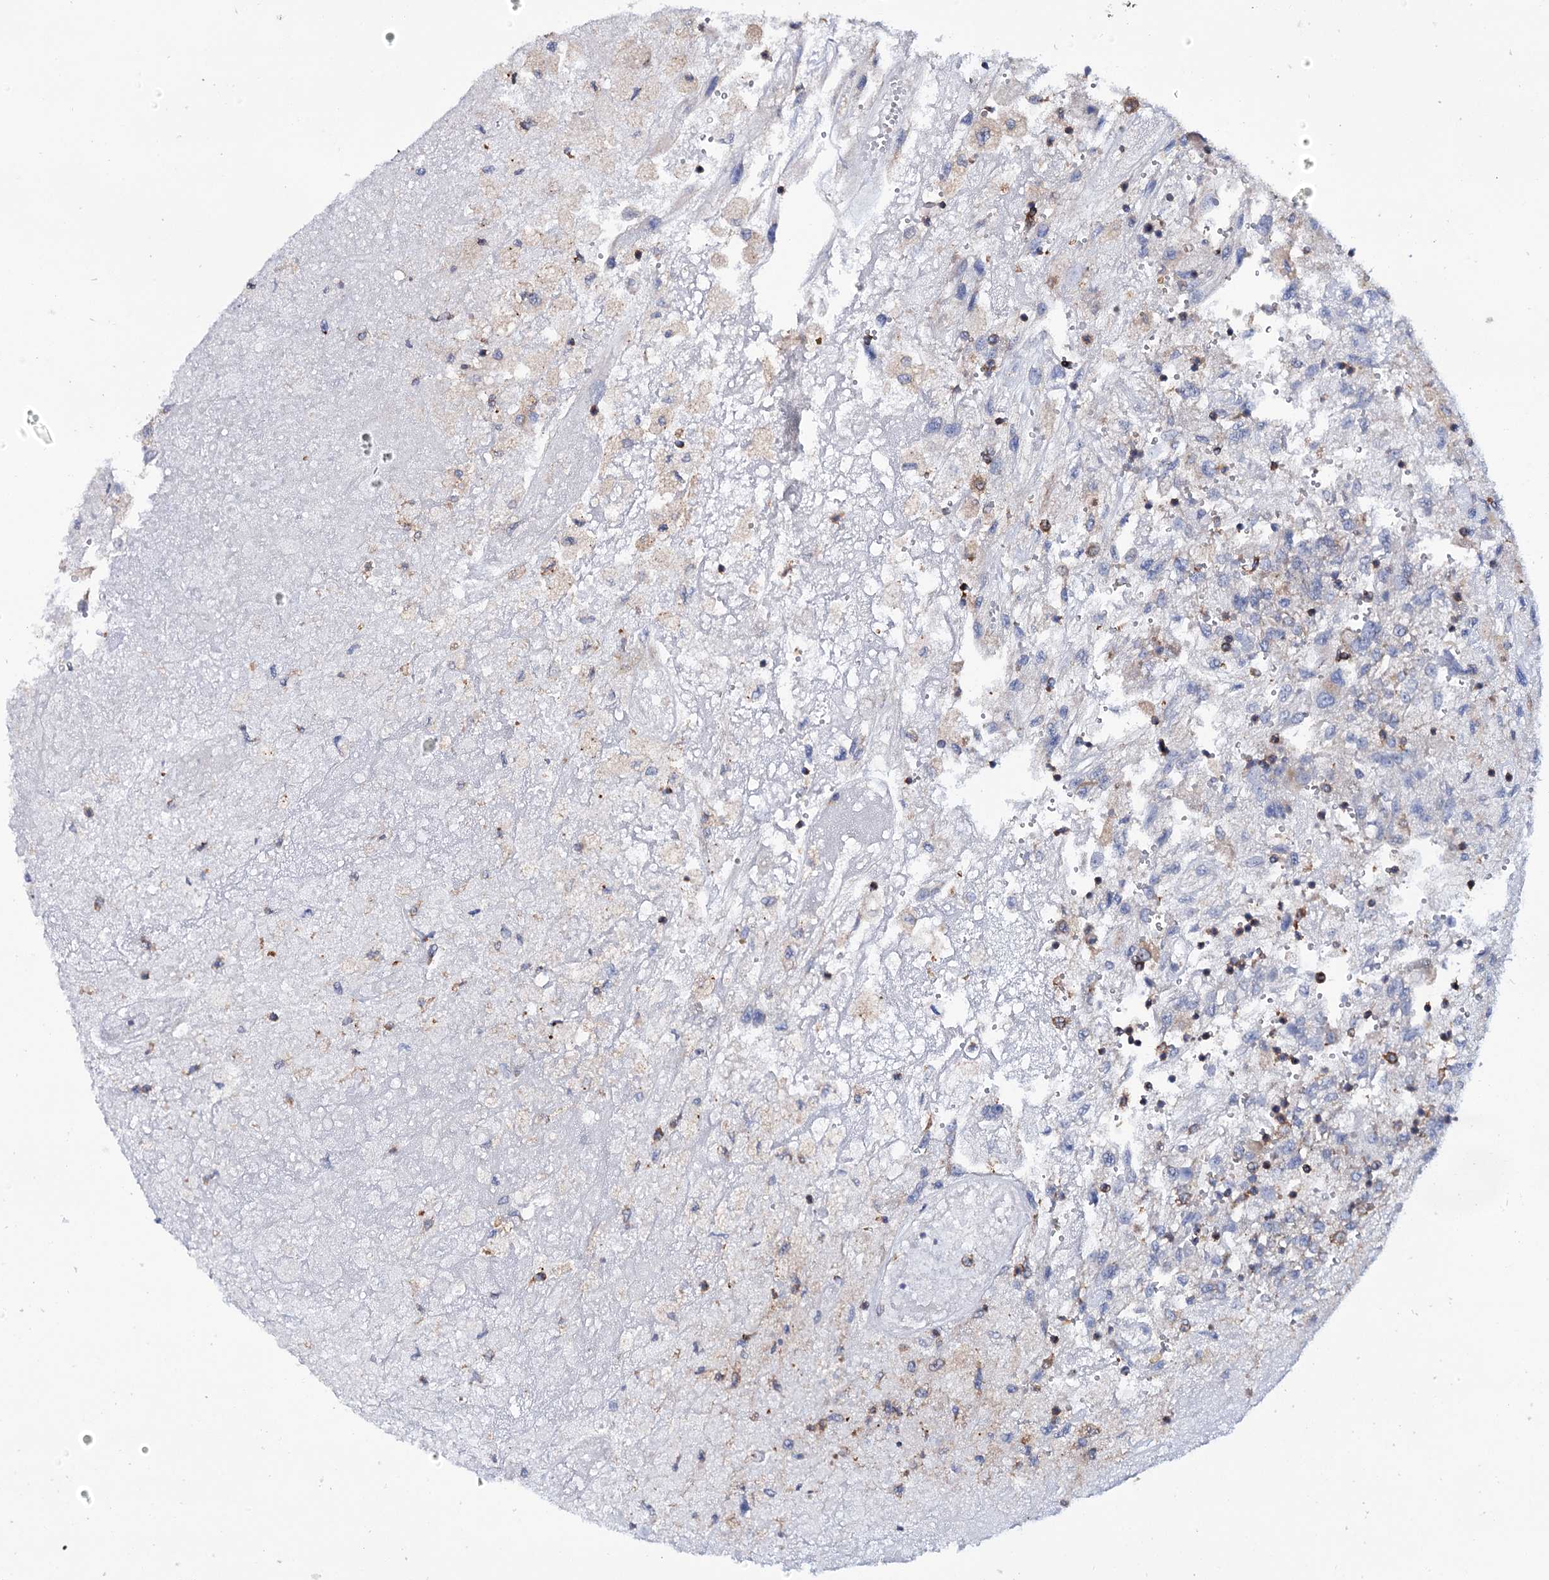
{"staining": {"intensity": "negative", "quantity": "none", "location": "none"}, "tissue": "renal cancer", "cell_type": "Tumor cells", "image_type": "cancer", "snomed": [{"axis": "morphology", "description": "Adenocarcinoma, NOS"}, {"axis": "topography", "description": "Kidney"}], "caption": "An immunohistochemistry (IHC) image of adenocarcinoma (renal) is shown. There is no staining in tumor cells of adenocarcinoma (renal). The staining is performed using DAB (3,3'-diaminobenzidine) brown chromogen with nuclei counter-stained in using hematoxylin.", "gene": "UBASH3B", "patient": {"sex": "female", "age": 52}}